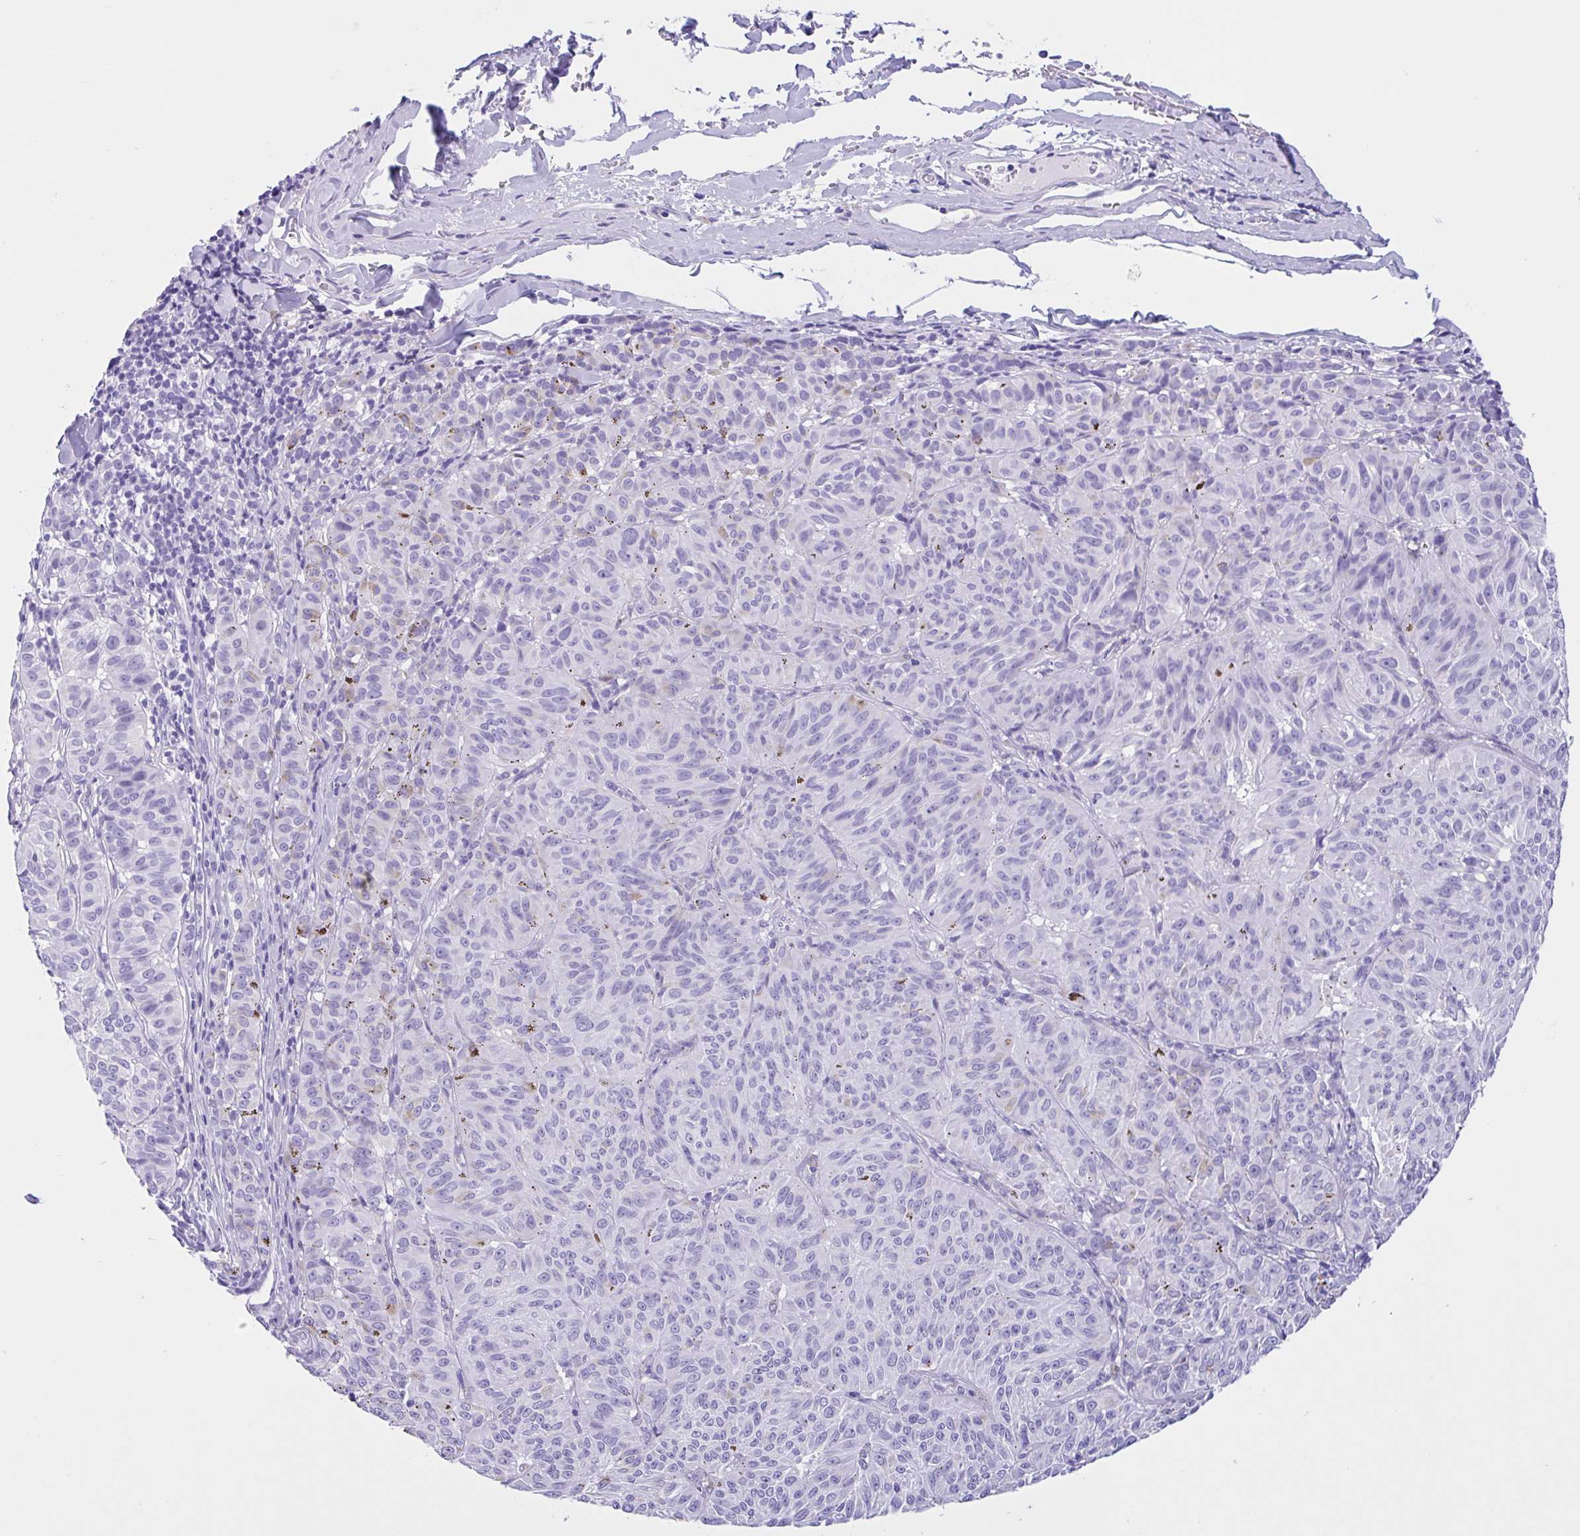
{"staining": {"intensity": "negative", "quantity": "none", "location": "none"}, "tissue": "melanoma", "cell_type": "Tumor cells", "image_type": "cancer", "snomed": [{"axis": "morphology", "description": "Malignant melanoma, NOS"}, {"axis": "topography", "description": "Skin"}], "caption": "Photomicrograph shows no protein positivity in tumor cells of melanoma tissue. (DAB immunohistochemistry (IHC) with hematoxylin counter stain).", "gene": "IAPP", "patient": {"sex": "female", "age": 72}}